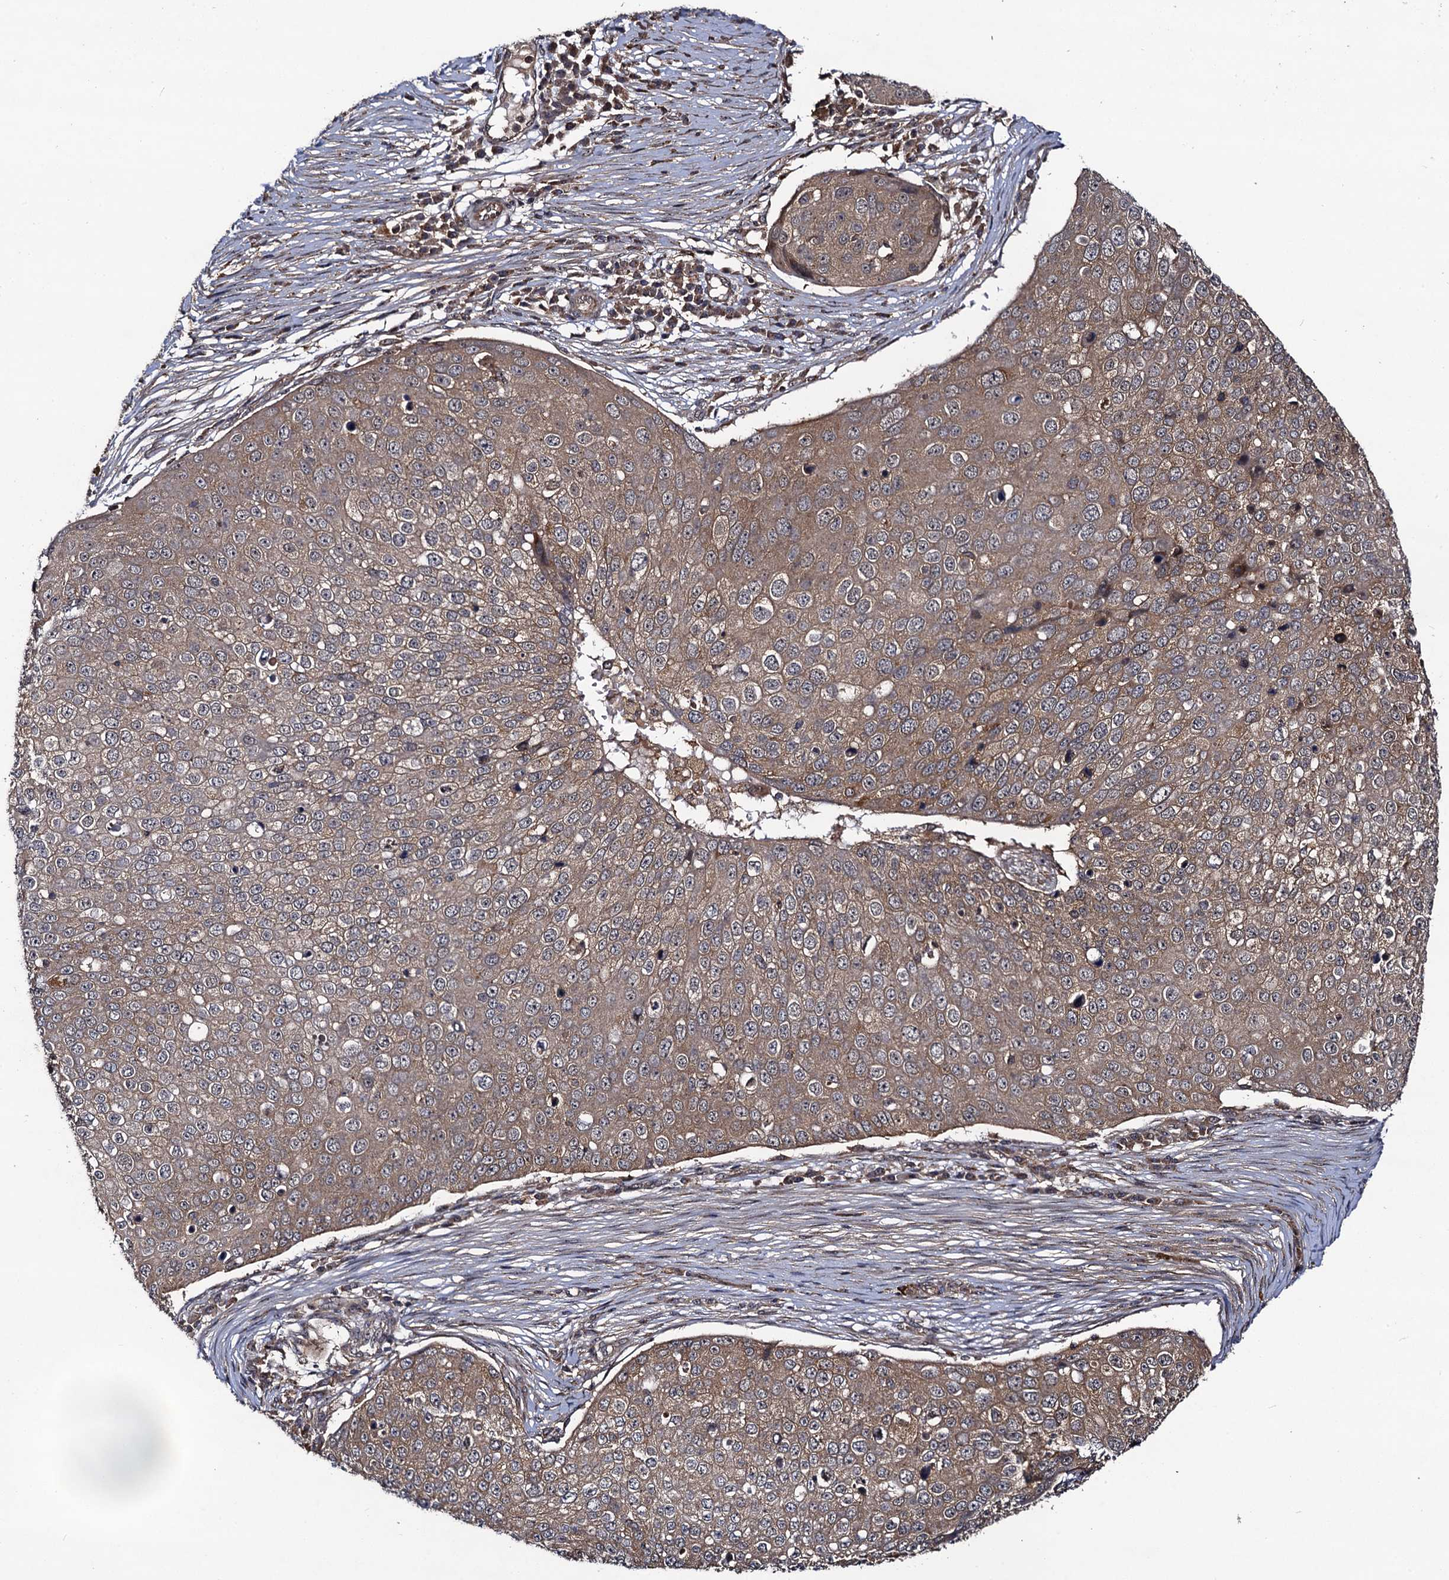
{"staining": {"intensity": "moderate", "quantity": ">75%", "location": "cytoplasmic/membranous"}, "tissue": "skin cancer", "cell_type": "Tumor cells", "image_type": "cancer", "snomed": [{"axis": "morphology", "description": "Squamous cell carcinoma, NOS"}, {"axis": "topography", "description": "Skin"}], "caption": "Squamous cell carcinoma (skin) stained with DAB immunohistochemistry (IHC) reveals medium levels of moderate cytoplasmic/membranous staining in about >75% of tumor cells.", "gene": "KXD1", "patient": {"sex": "male", "age": 71}}